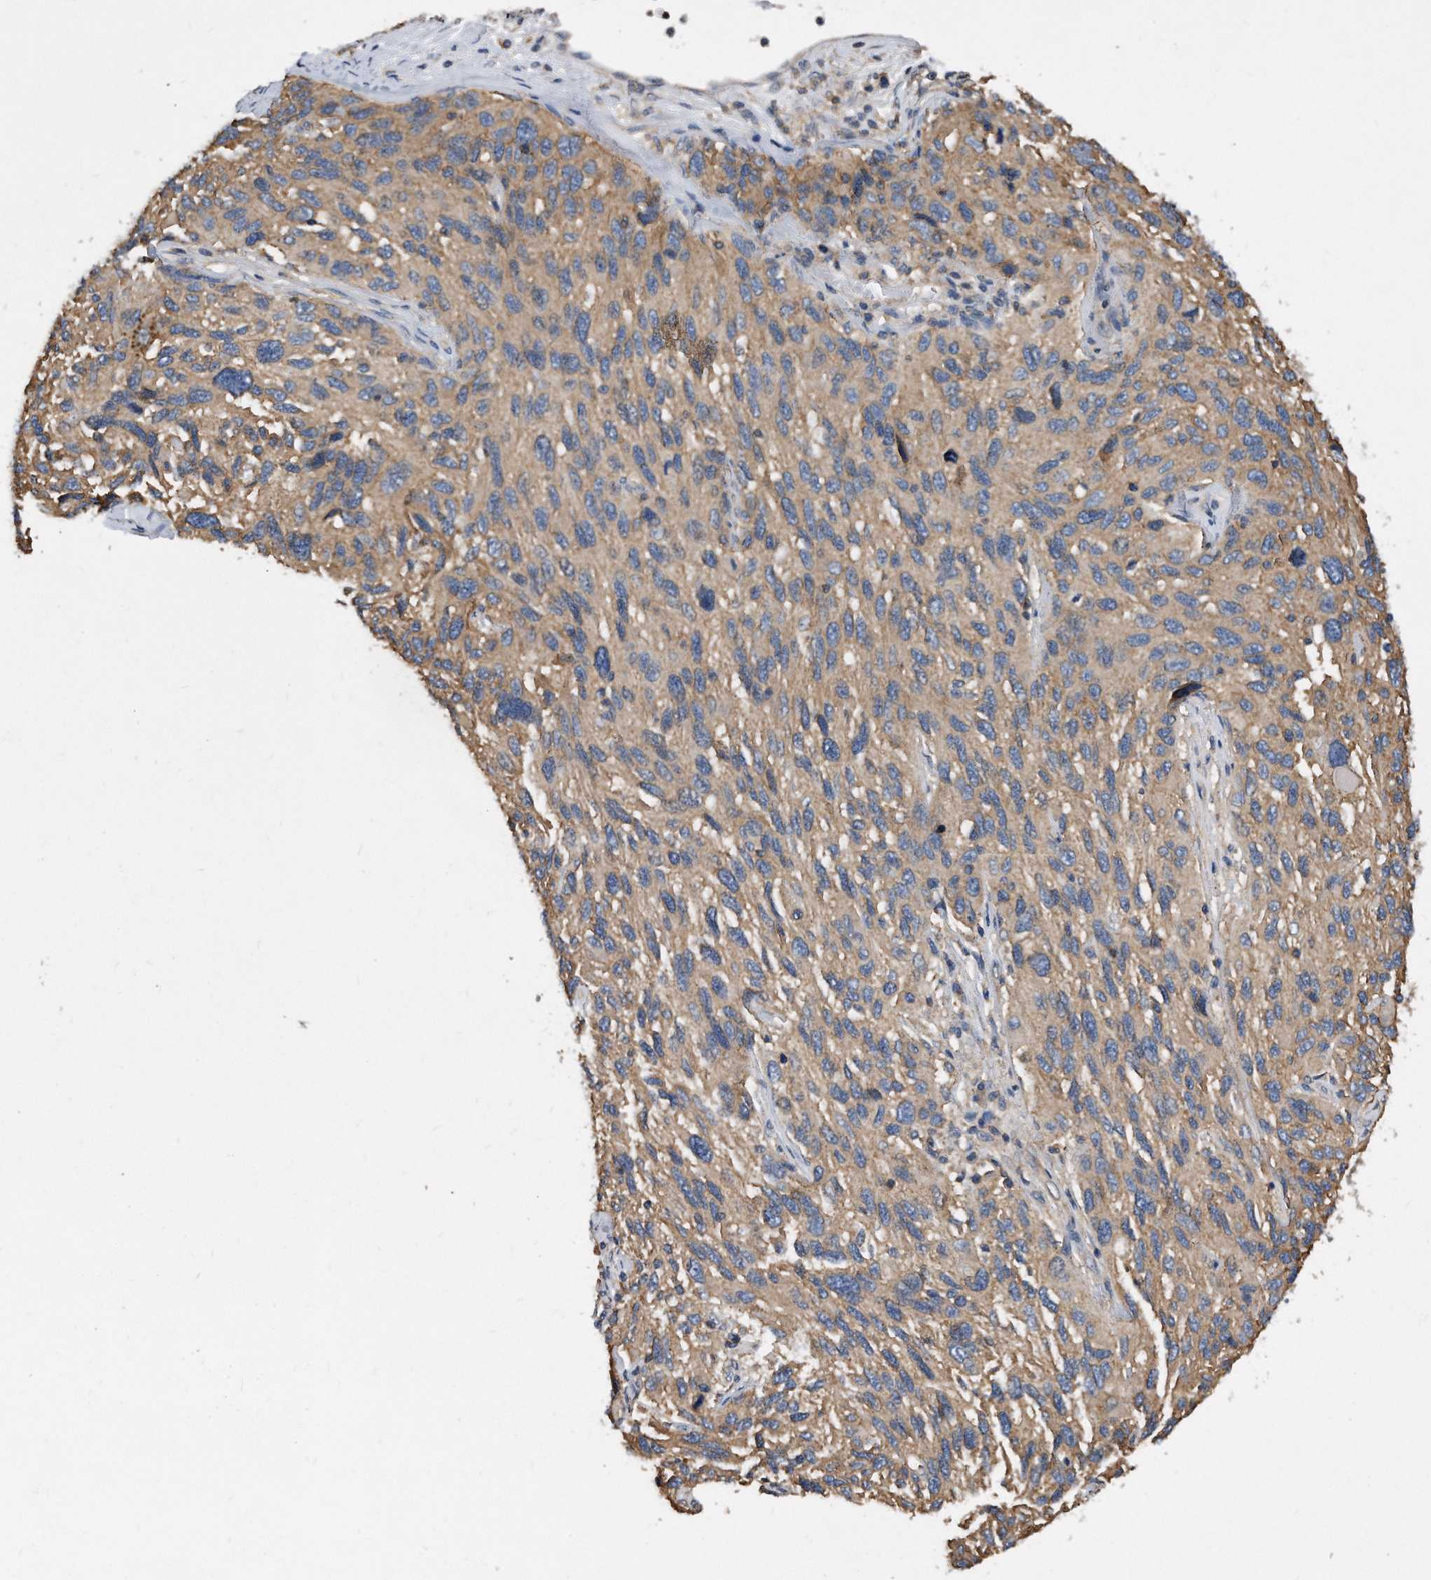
{"staining": {"intensity": "weak", "quantity": ">75%", "location": "cytoplasmic/membranous"}, "tissue": "melanoma", "cell_type": "Tumor cells", "image_type": "cancer", "snomed": [{"axis": "morphology", "description": "Malignant melanoma, NOS"}, {"axis": "topography", "description": "Skin"}], "caption": "Immunohistochemistry of human melanoma exhibits low levels of weak cytoplasmic/membranous expression in about >75% of tumor cells. (DAB (3,3'-diaminobenzidine) = brown stain, brightfield microscopy at high magnification).", "gene": "ATG5", "patient": {"sex": "male", "age": 53}}